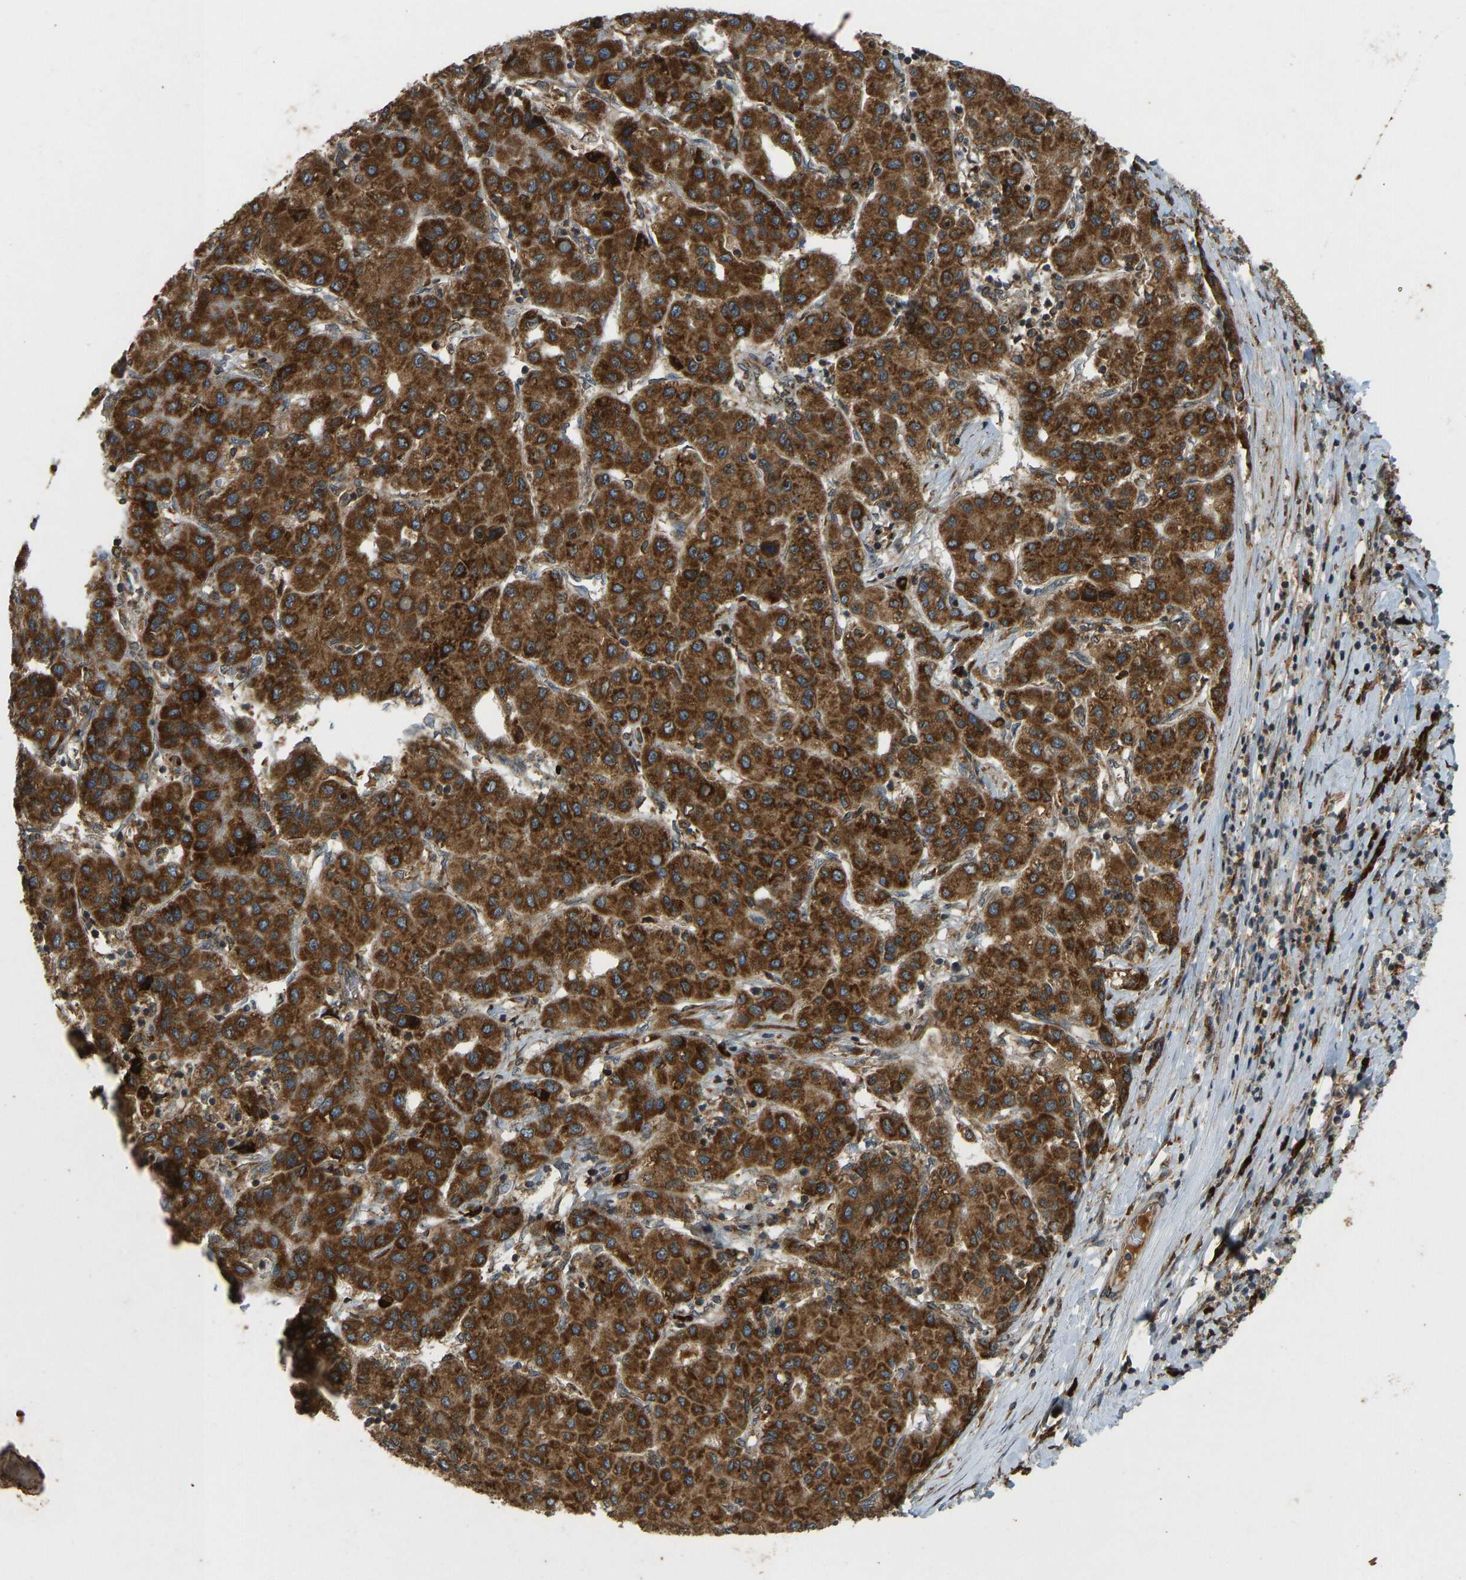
{"staining": {"intensity": "strong", "quantity": ">75%", "location": "cytoplasmic/membranous"}, "tissue": "liver cancer", "cell_type": "Tumor cells", "image_type": "cancer", "snomed": [{"axis": "morphology", "description": "Carcinoma, Hepatocellular, NOS"}, {"axis": "topography", "description": "Liver"}], "caption": "Hepatocellular carcinoma (liver) tissue displays strong cytoplasmic/membranous expression in approximately >75% of tumor cells", "gene": "RPN2", "patient": {"sex": "male", "age": 65}}